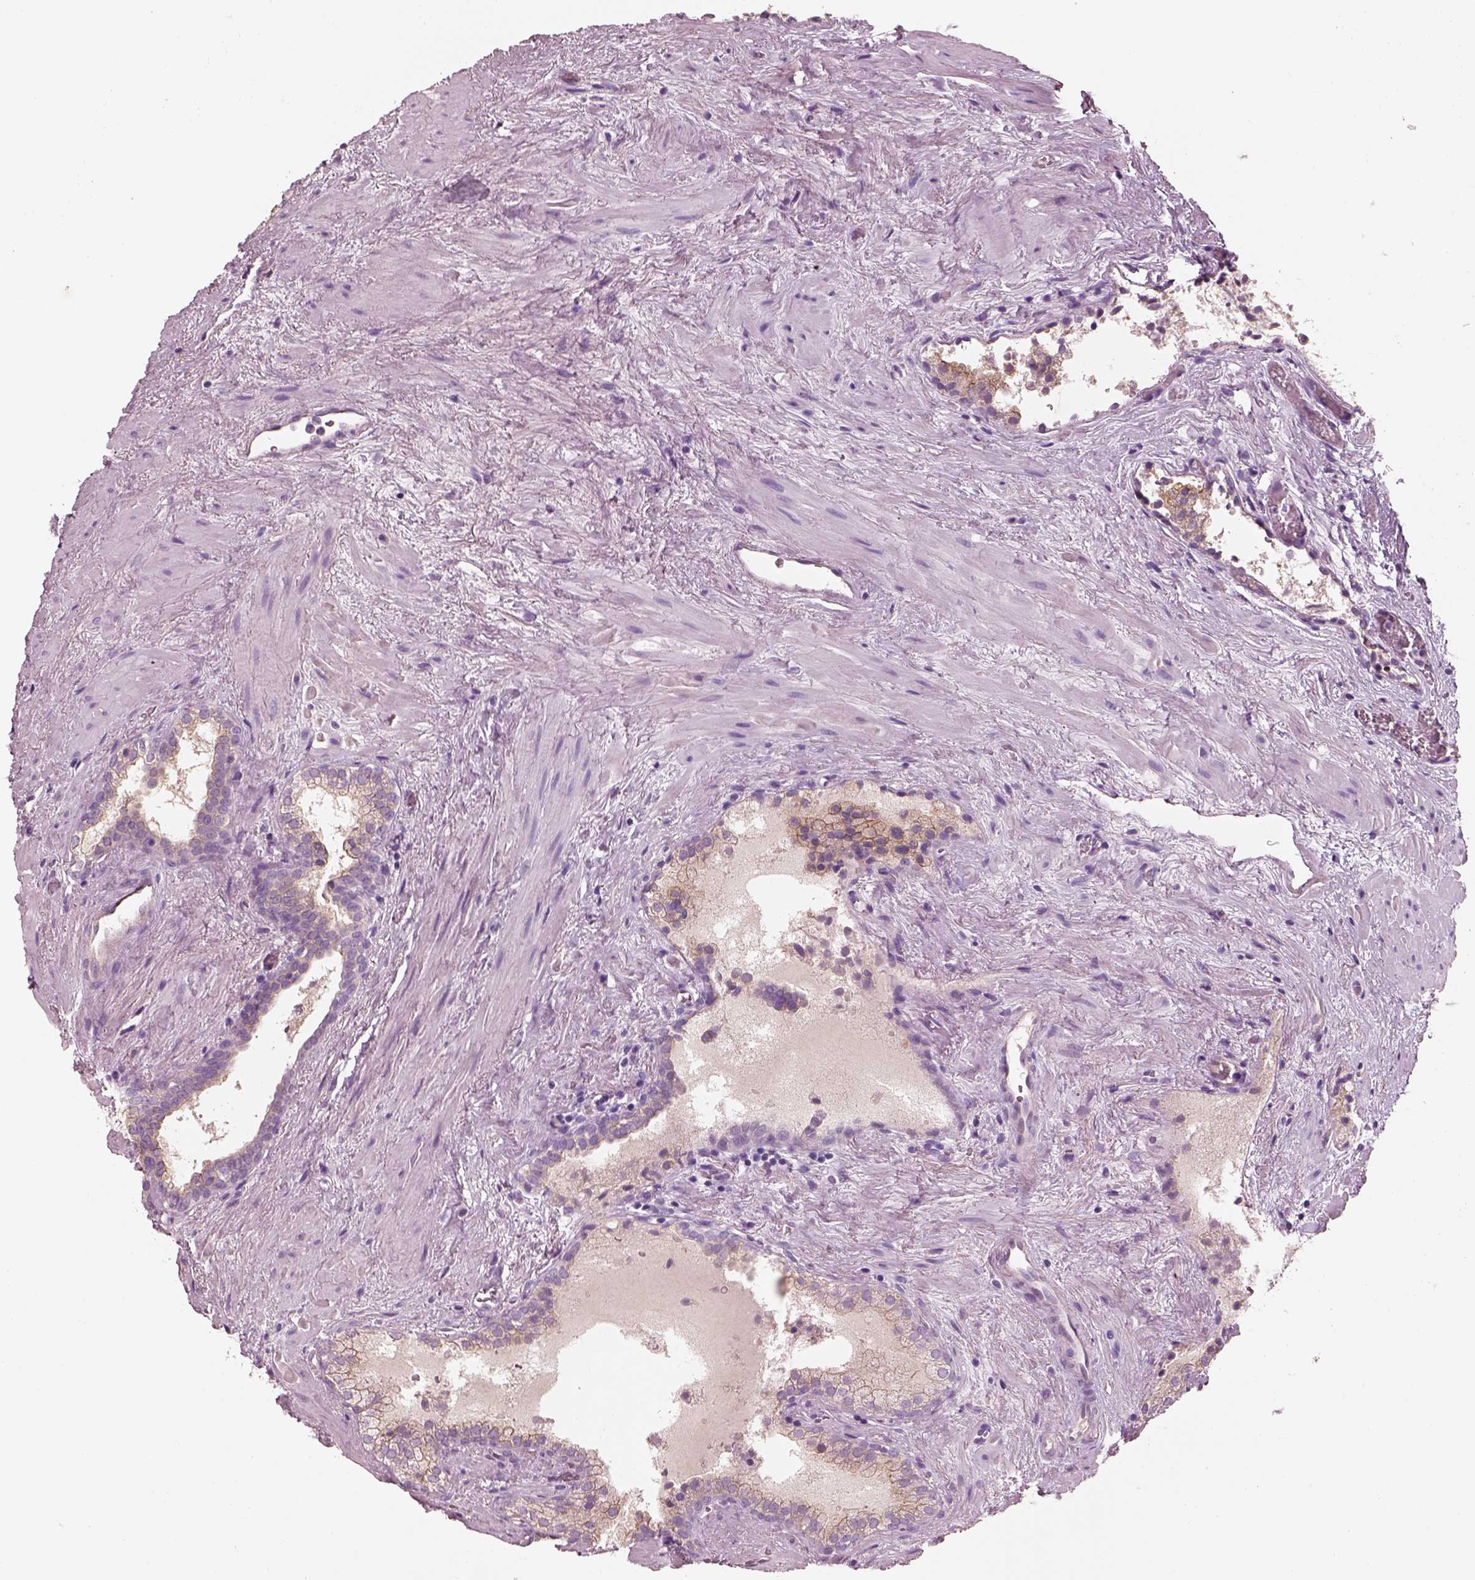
{"staining": {"intensity": "weak", "quantity": "25%-75%", "location": "cytoplasmic/membranous"}, "tissue": "prostate cancer", "cell_type": "Tumor cells", "image_type": "cancer", "snomed": [{"axis": "morphology", "description": "Adenocarcinoma, NOS"}, {"axis": "topography", "description": "Prostate"}], "caption": "Weak cytoplasmic/membranous staining for a protein is identified in about 25%-75% of tumor cells of prostate adenocarcinoma using immunohistochemistry (IHC).", "gene": "IGLL1", "patient": {"sex": "male", "age": 66}}